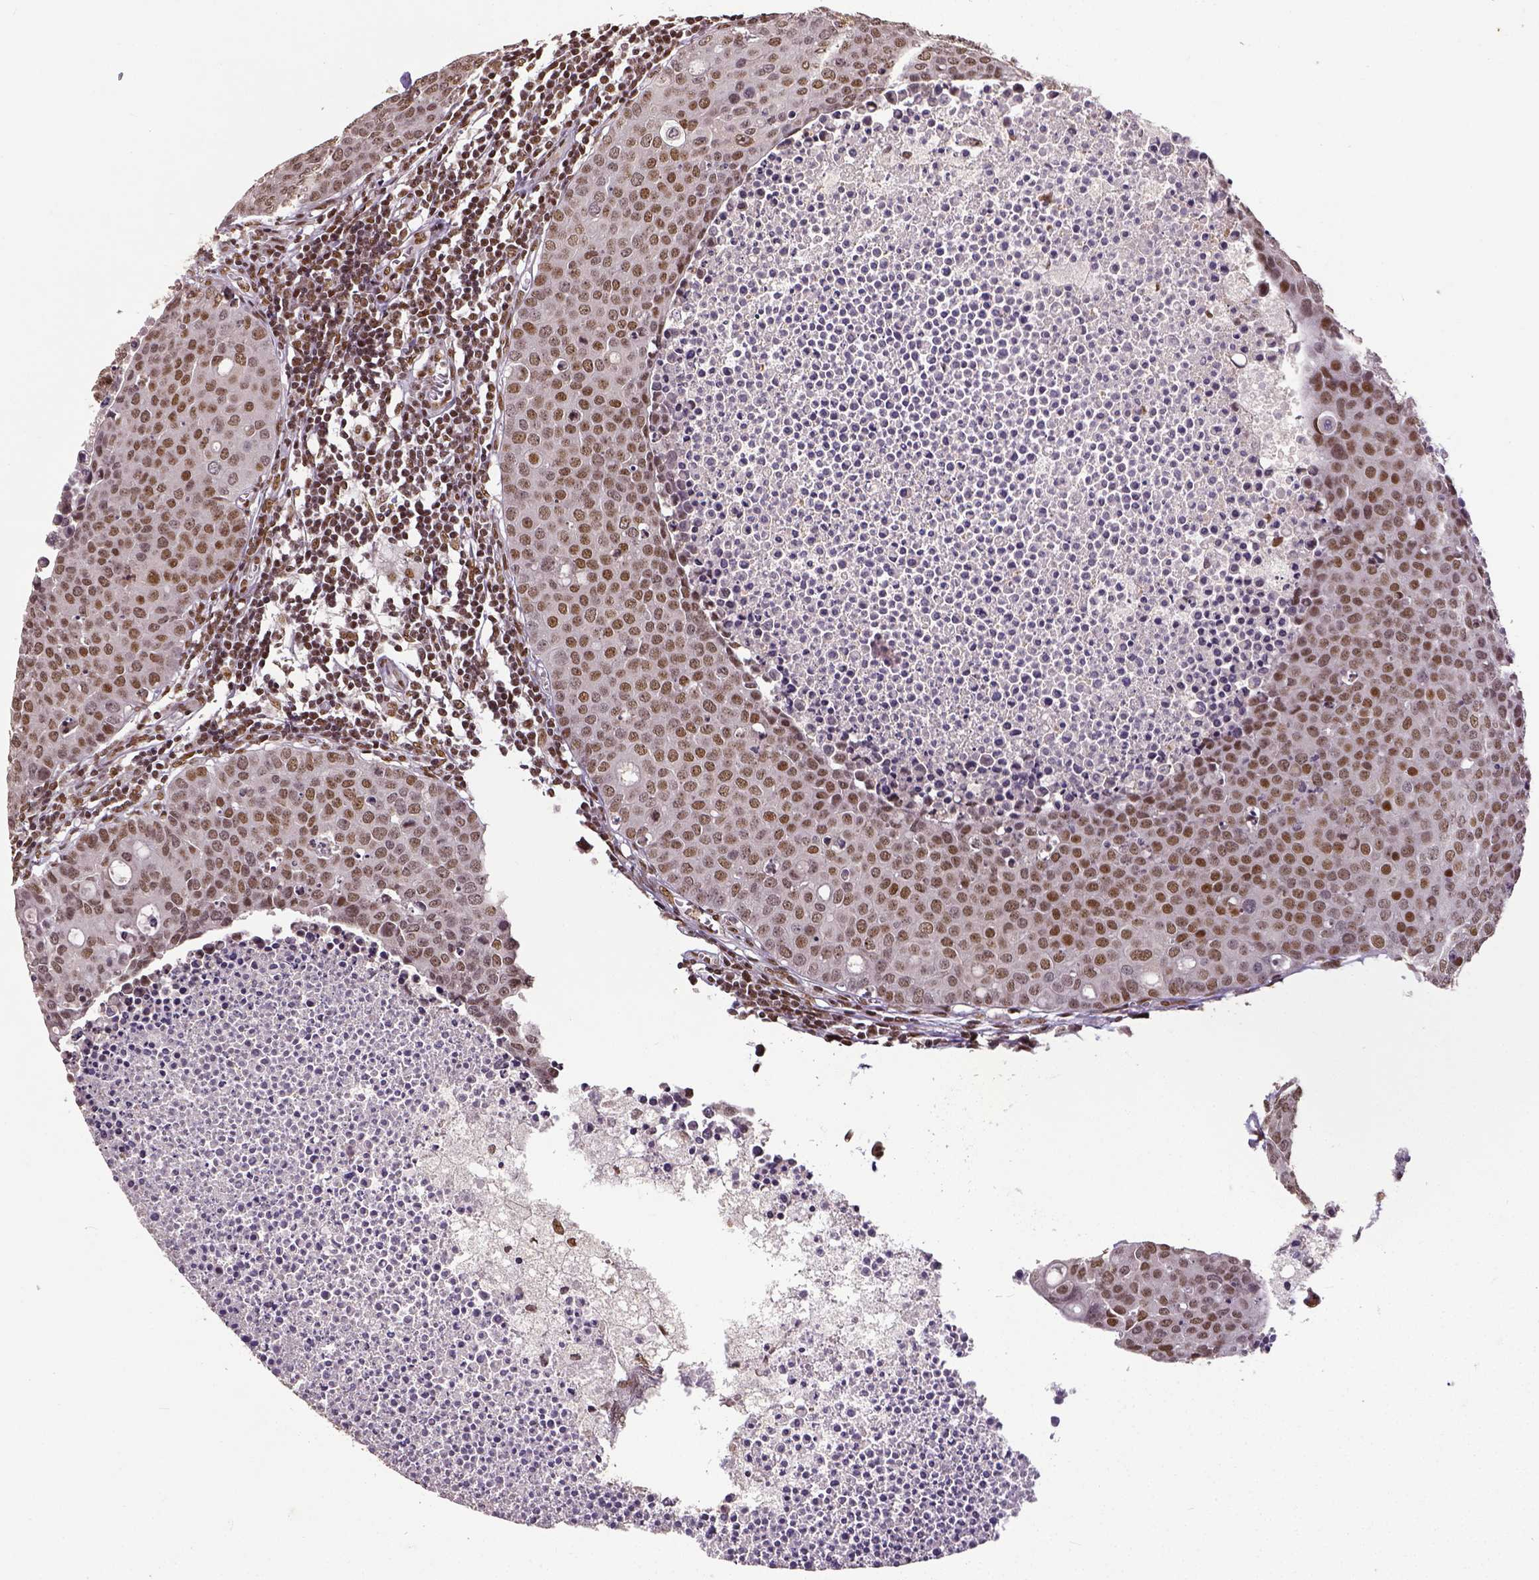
{"staining": {"intensity": "moderate", "quantity": ">75%", "location": "nuclear"}, "tissue": "carcinoid", "cell_type": "Tumor cells", "image_type": "cancer", "snomed": [{"axis": "morphology", "description": "Carcinoid, malignant, NOS"}, {"axis": "topography", "description": "Colon"}], "caption": "About >75% of tumor cells in human carcinoid show moderate nuclear protein positivity as visualized by brown immunohistochemical staining.", "gene": "ATRX", "patient": {"sex": "male", "age": 81}}